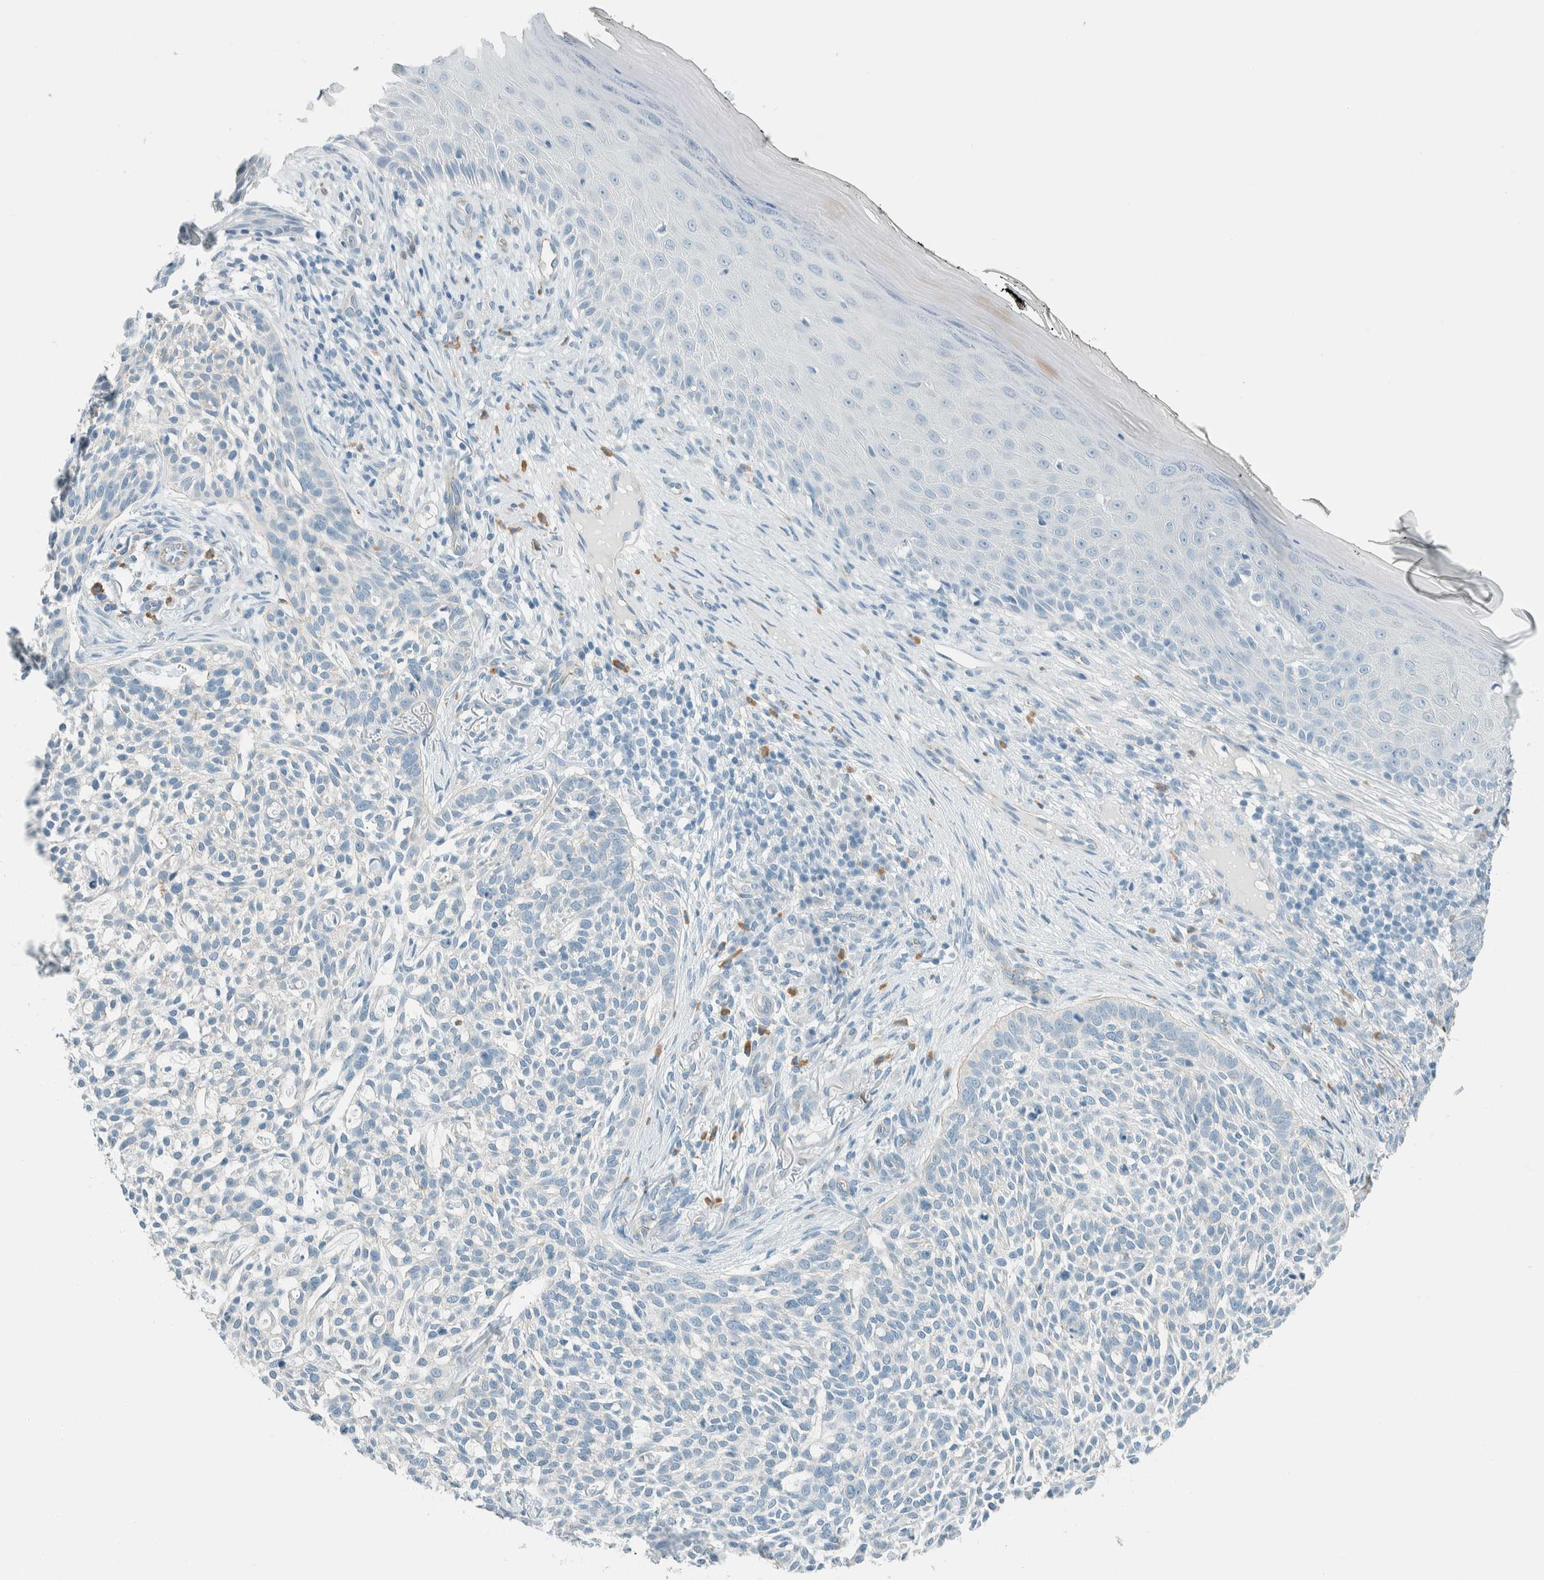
{"staining": {"intensity": "negative", "quantity": "none", "location": "none"}, "tissue": "skin cancer", "cell_type": "Tumor cells", "image_type": "cancer", "snomed": [{"axis": "morphology", "description": "Basal cell carcinoma"}, {"axis": "topography", "description": "Skin"}], "caption": "There is no significant expression in tumor cells of skin basal cell carcinoma.", "gene": "SLFN12", "patient": {"sex": "female", "age": 64}}